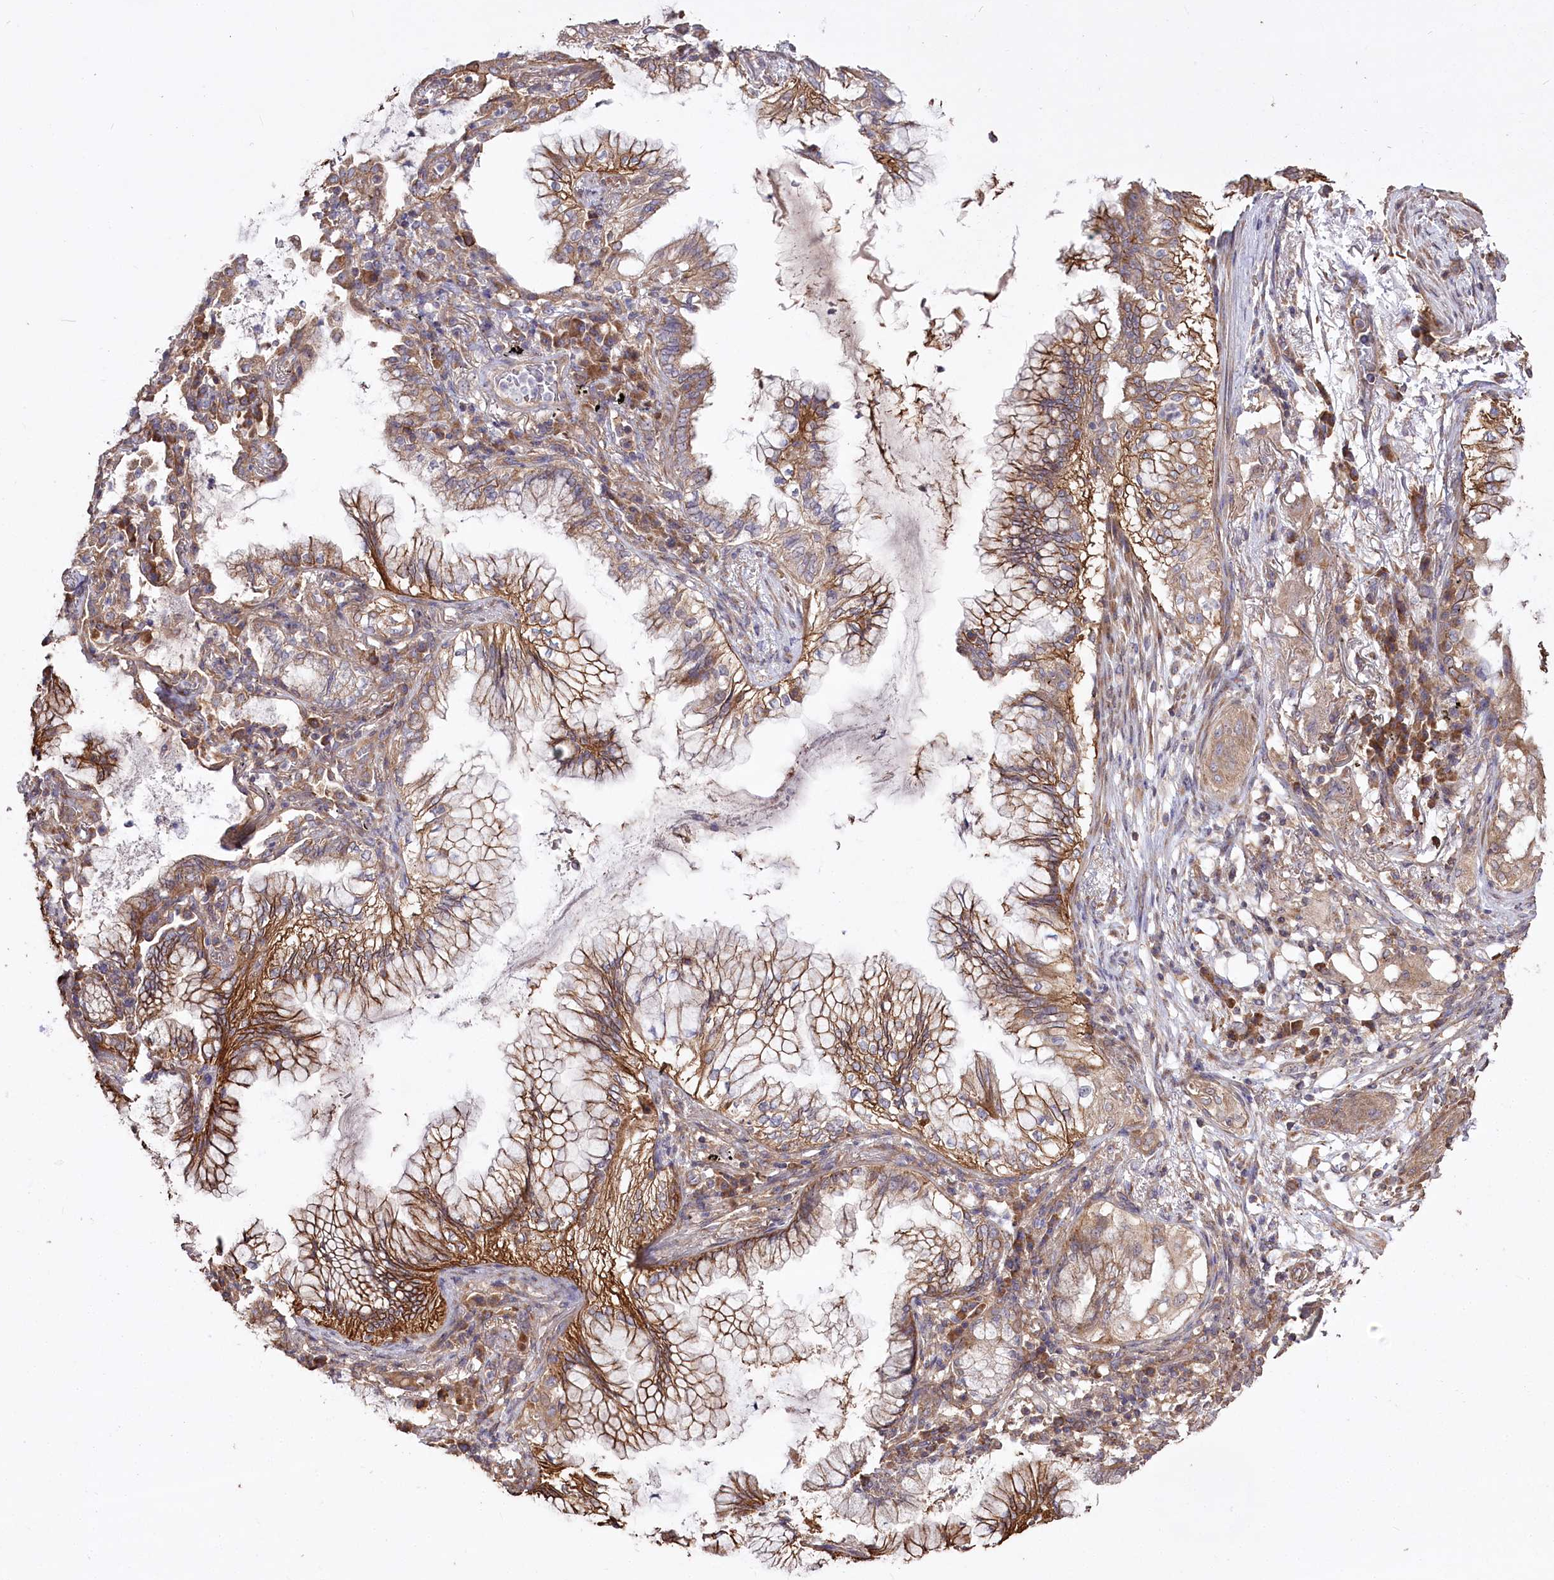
{"staining": {"intensity": "moderate", "quantity": ">75%", "location": "cytoplasmic/membranous"}, "tissue": "lung cancer", "cell_type": "Tumor cells", "image_type": "cancer", "snomed": [{"axis": "morphology", "description": "Adenocarcinoma, NOS"}, {"axis": "topography", "description": "Lung"}], "caption": "Adenocarcinoma (lung) was stained to show a protein in brown. There is medium levels of moderate cytoplasmic/membranous positivity in about >75% of tumor cells. Using DAB (brown) and hematoxylin (blue) stains, captured at high magnification using brightfield microscopy.", "gene": "PRSS53", "patient": {"sex": "female", "age": 70}}